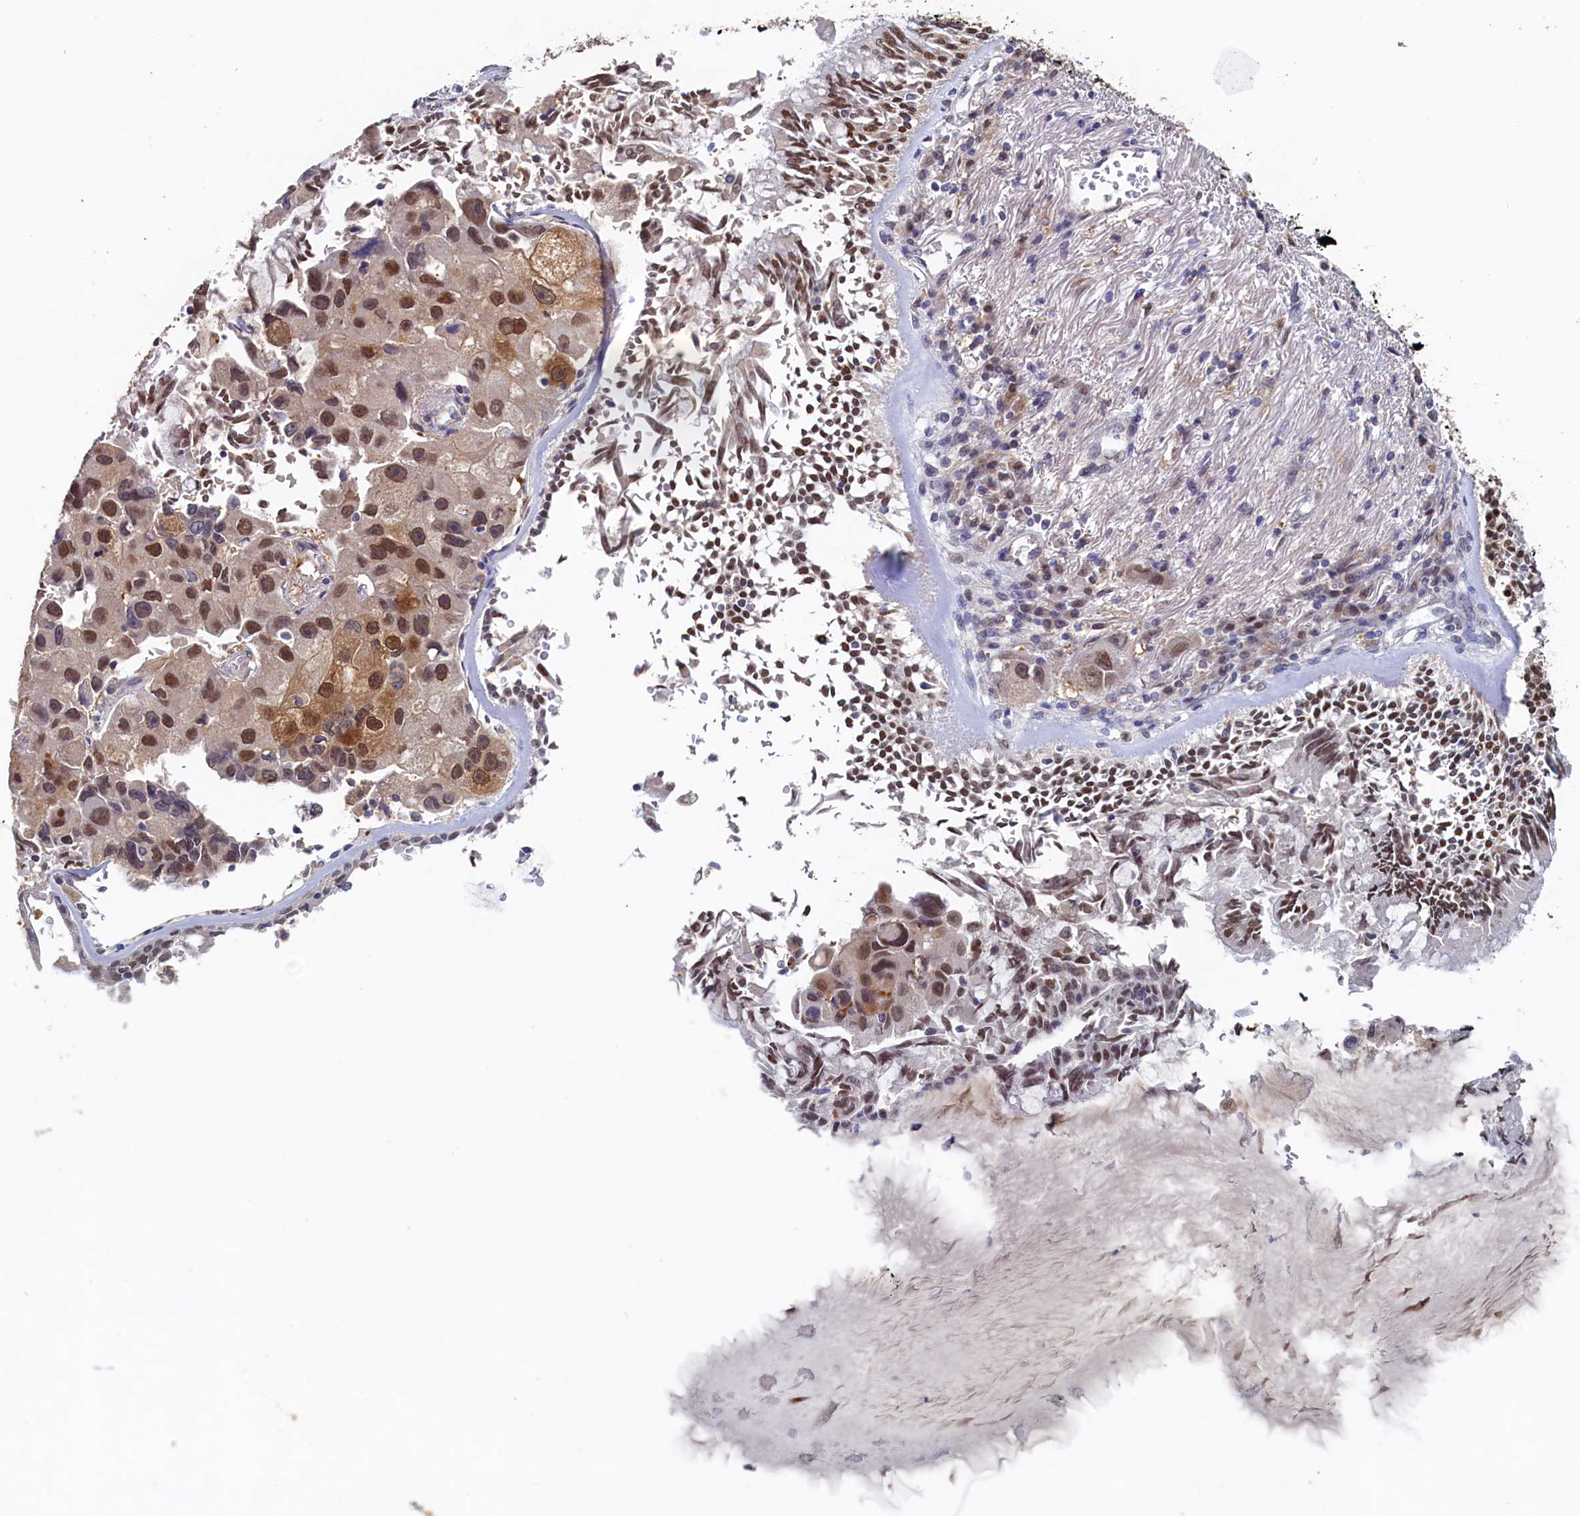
{"staining": {"intensity": "moderate", "quantity": ">75%", "location": "cytoplasmic/membranous,nuclear"}, "tissue": "lung cancer", "cell_type": "Tumor cells", "image_type": "cancer", "snomed": [{"axis": "morphology", "description": "Adenocarcinoma, NOS"}, {"axis": "topography", "description": "Lung"}], "caption": "Immunohistochemical staining of human lung adenocarcinoma shows medium levels of moderate cytoplasmic/membranous and nuclear protein staining in approximately >75% of tumor cells.", "gene": "AHCY", "patient": {"sex": "female", "age": 54}}